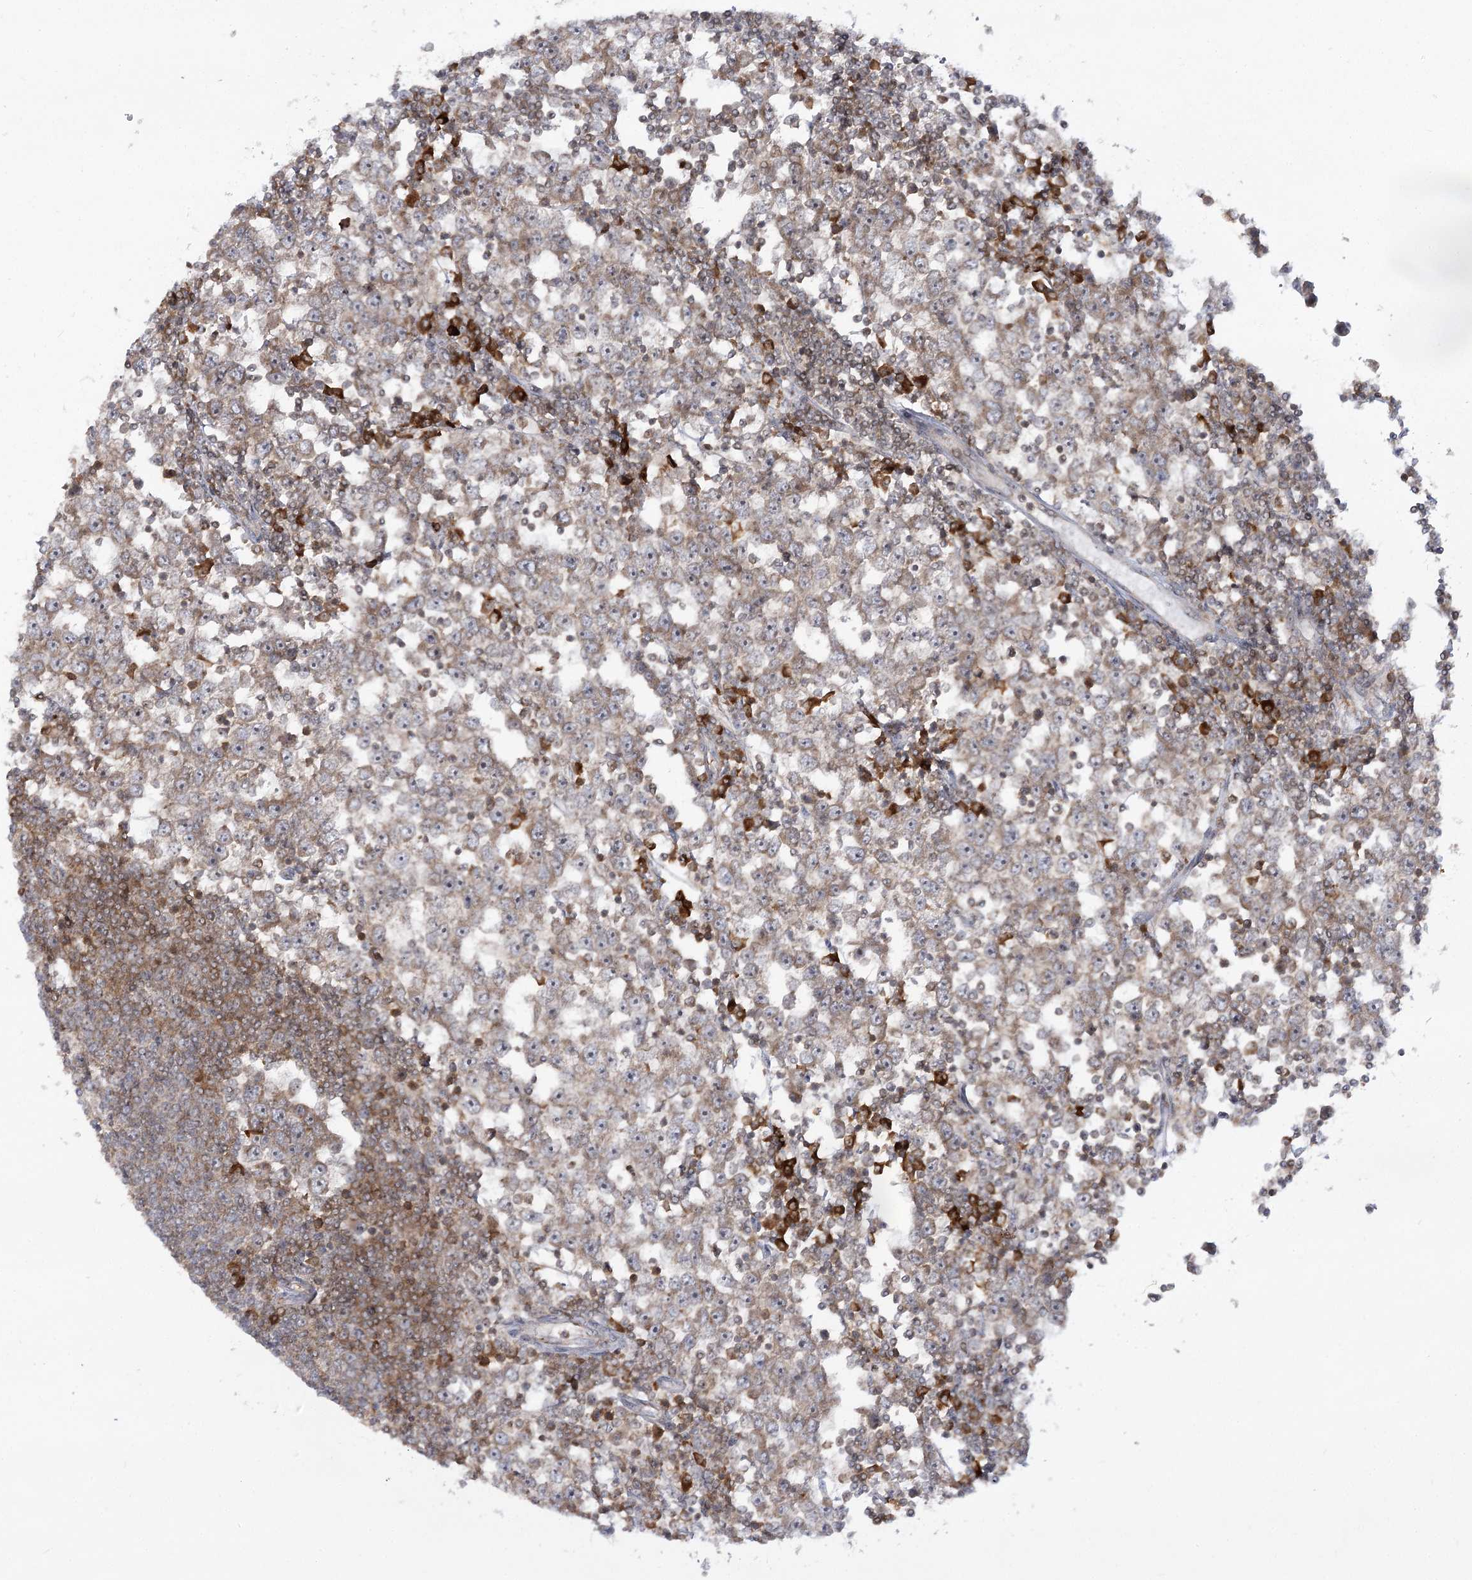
{"staining": {"intensity": "weak", "quantity": "25%-75%", "location": "cytoplasmic/membranous"}, "tissue": "testis cancer", "cell_type": "Tumor cells", "image_type": "cancer", "snomed": [{"axis": "morphology", "description": "Seminoma, NOS"}, {"axis": "topography", "description": "Testis"}], "caption": "Protein staining shows weak cytoplasmic/membranous expression in about 25%-75% of tumor cells in testis cancer (seminoma).", "gene": "SYTL1", "patient": {"sex": "male", "age": 65}}